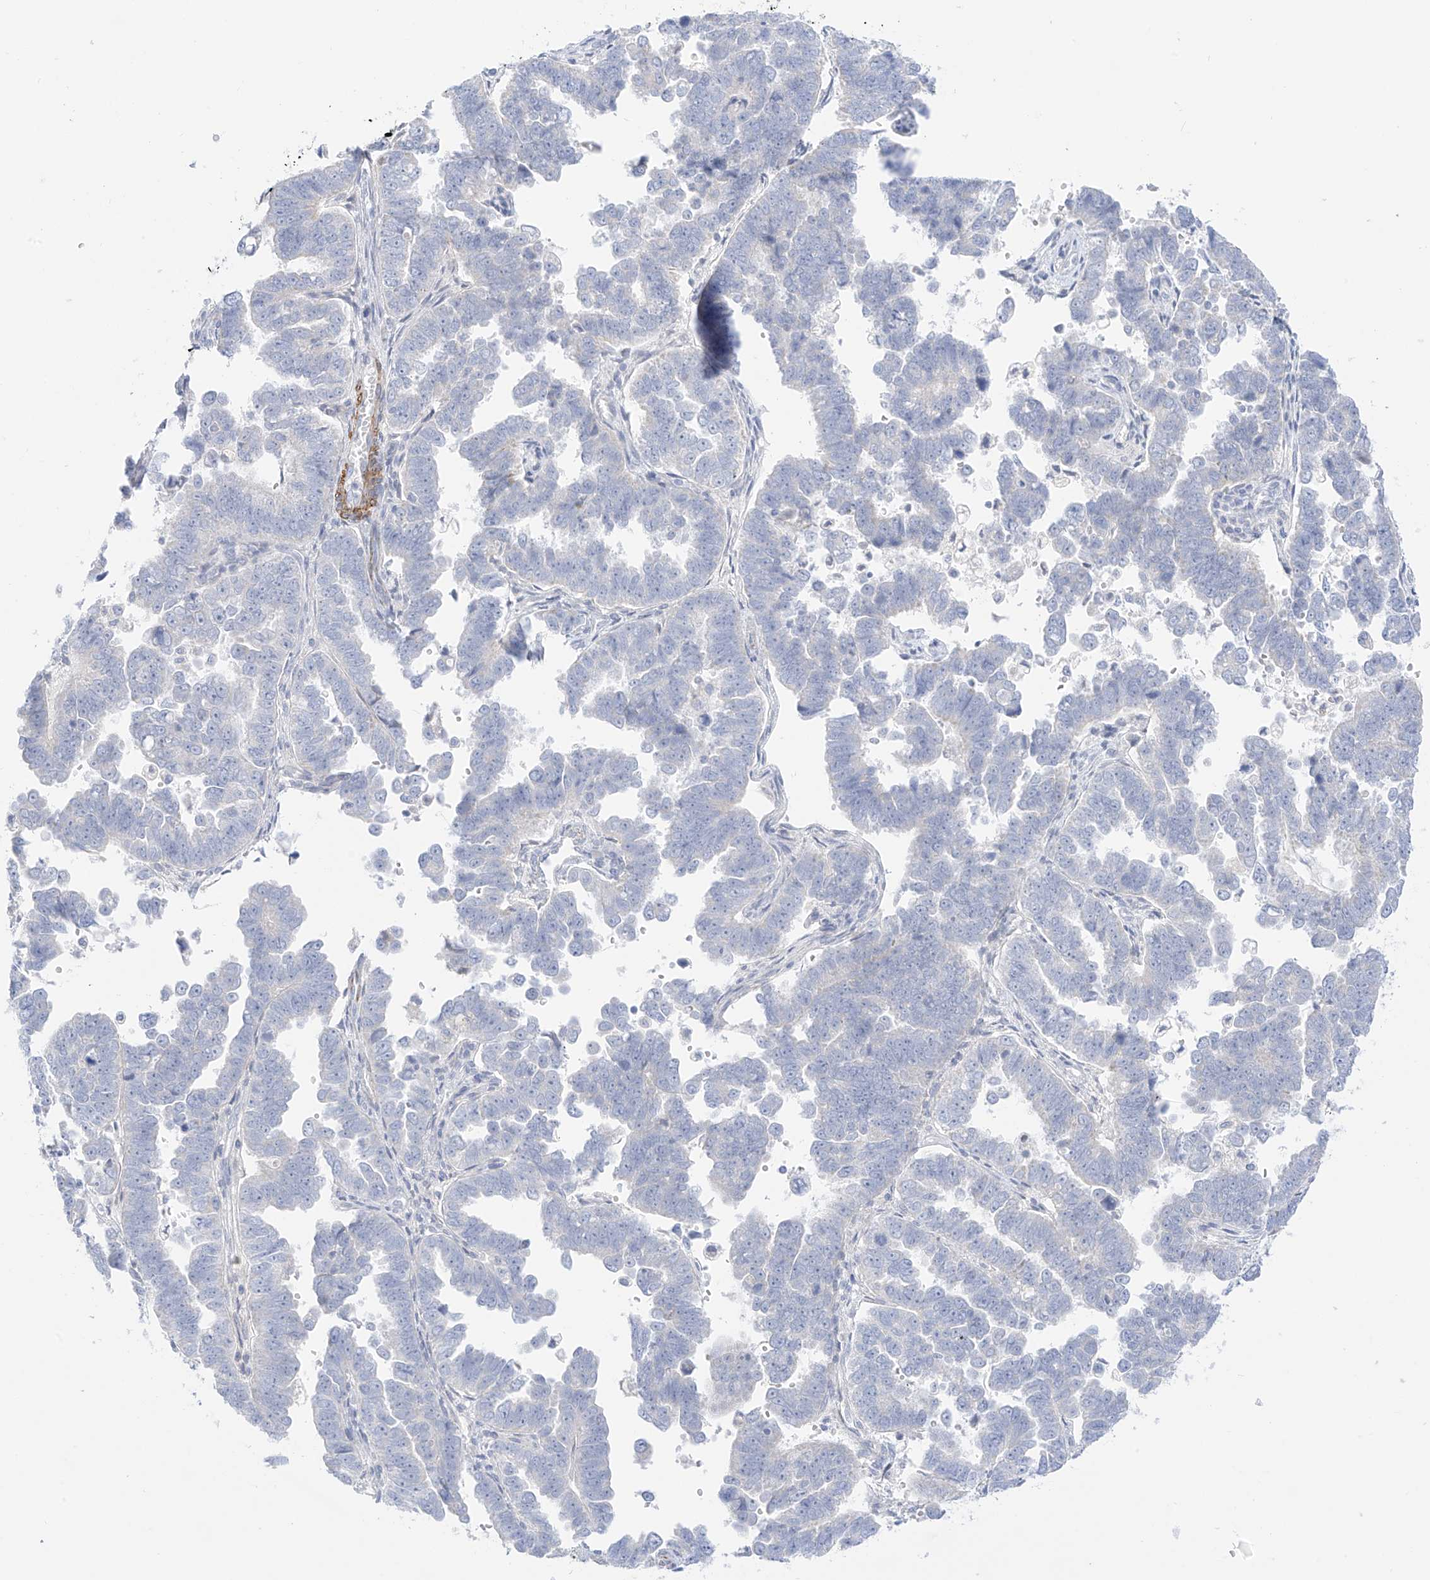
{"staining": {"intensity": "negative", "quantity": "none", "location": "none"}, "tissue": "endometrial cancer", "cell_type": "Tumor cells", "image_type": "cancer", "snomed": [{"axis": "morphology", "description": "Adenocarcinoma, NOS"}, {"axis": "topography", "description": "Endometrium"}], "caption": "IHC of human endometrial cancer displays no staining in tumor cells.", "gene": "ST3GAL5", "patient": {"sex": "female", "age": 75}}